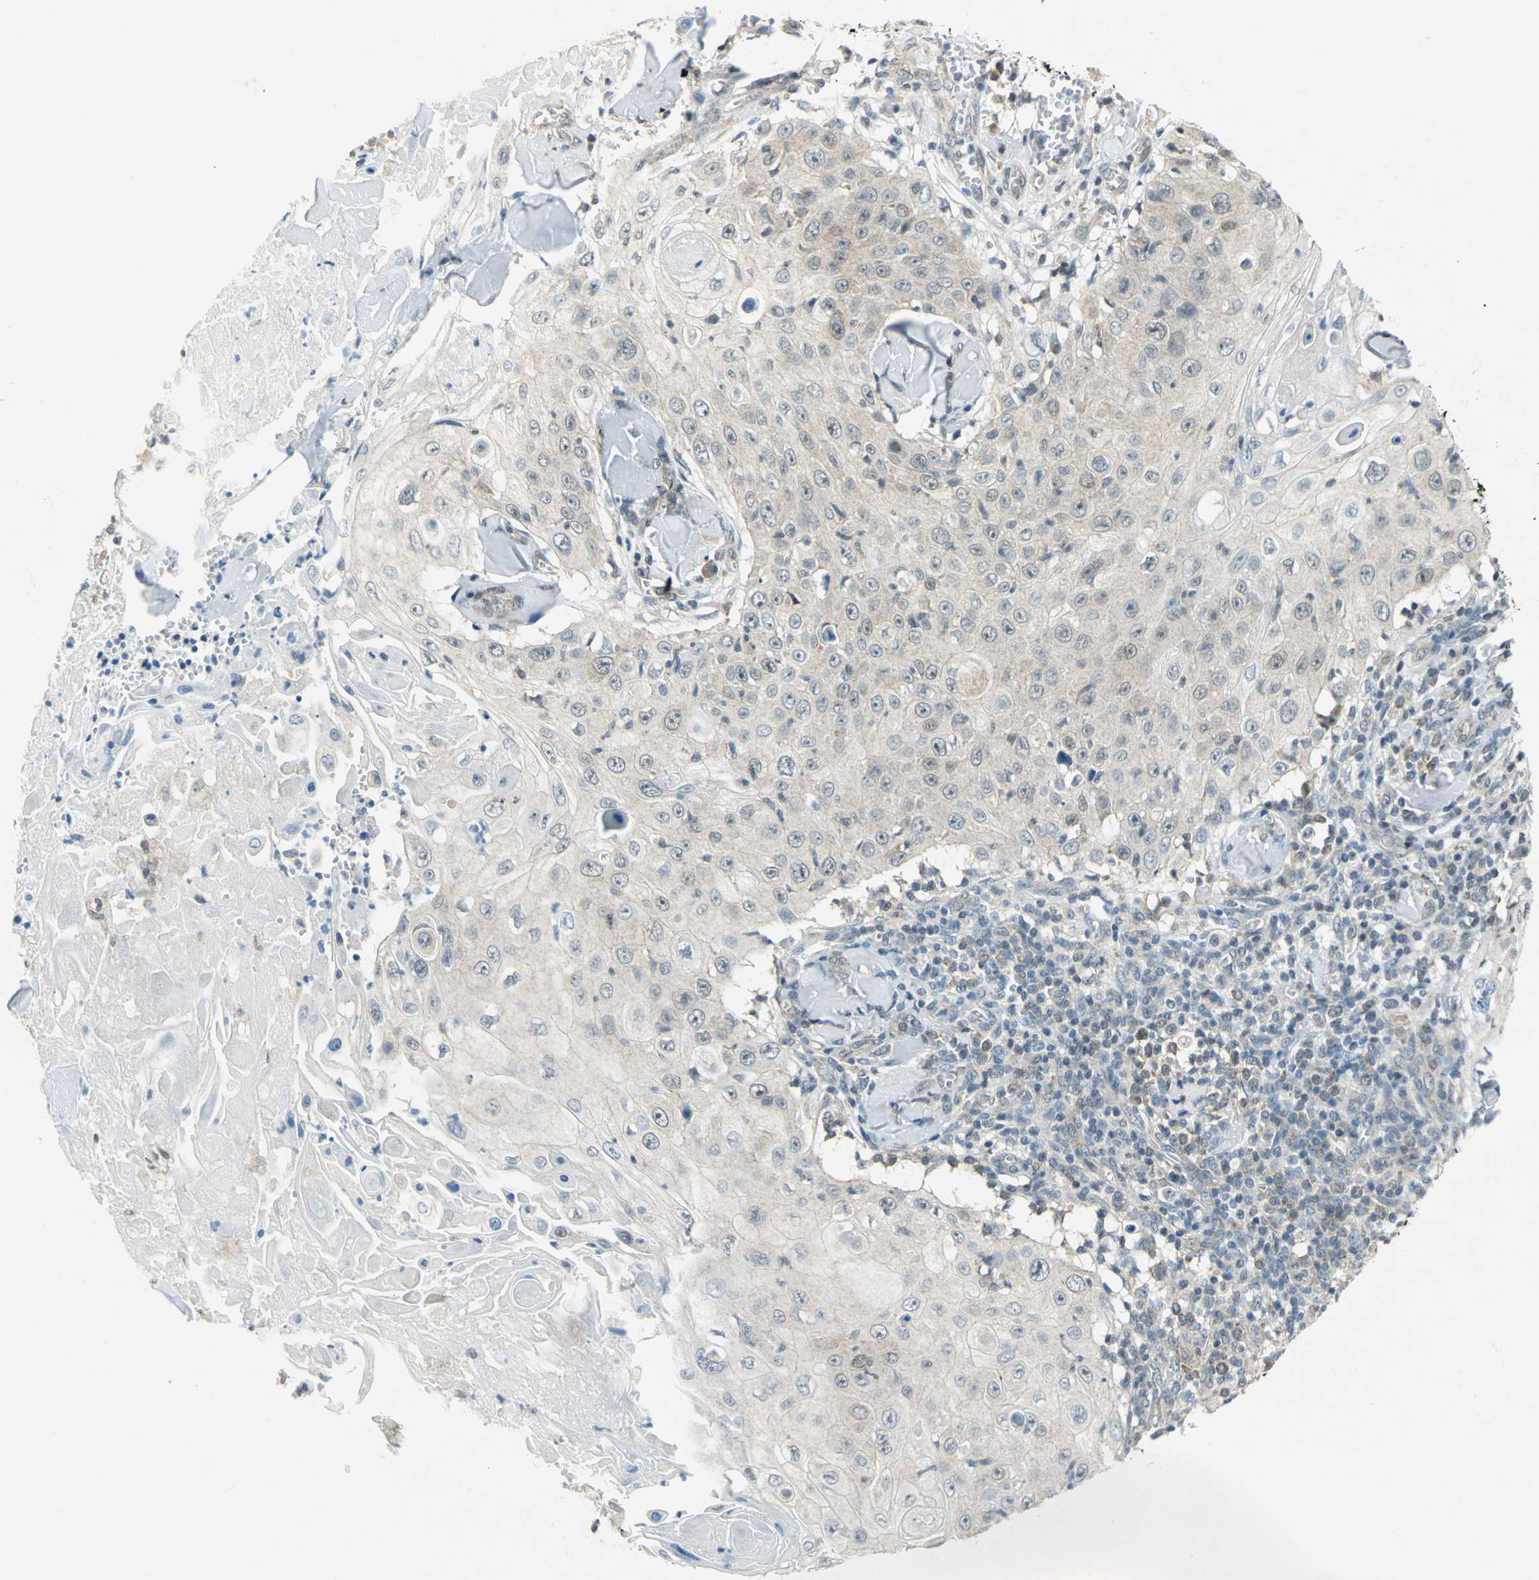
{"staining": {"intensity": "negative", "quantity": "none", "location": "none"}, "tissue": "skin cancer", "cell_type": "Tumor cells", "image_type": "cancer", "snomed": [{"axis": "morphology", "description": "Squamous cell carcinoma, NOS"}, {"axis": "topography", "description": "Skin"}], "caption": "A photomicrograph of human skin cancer is negative for staining in tumor cells.", "gene": "PIN1", "patient": {"sex": "male", "age": 86}}